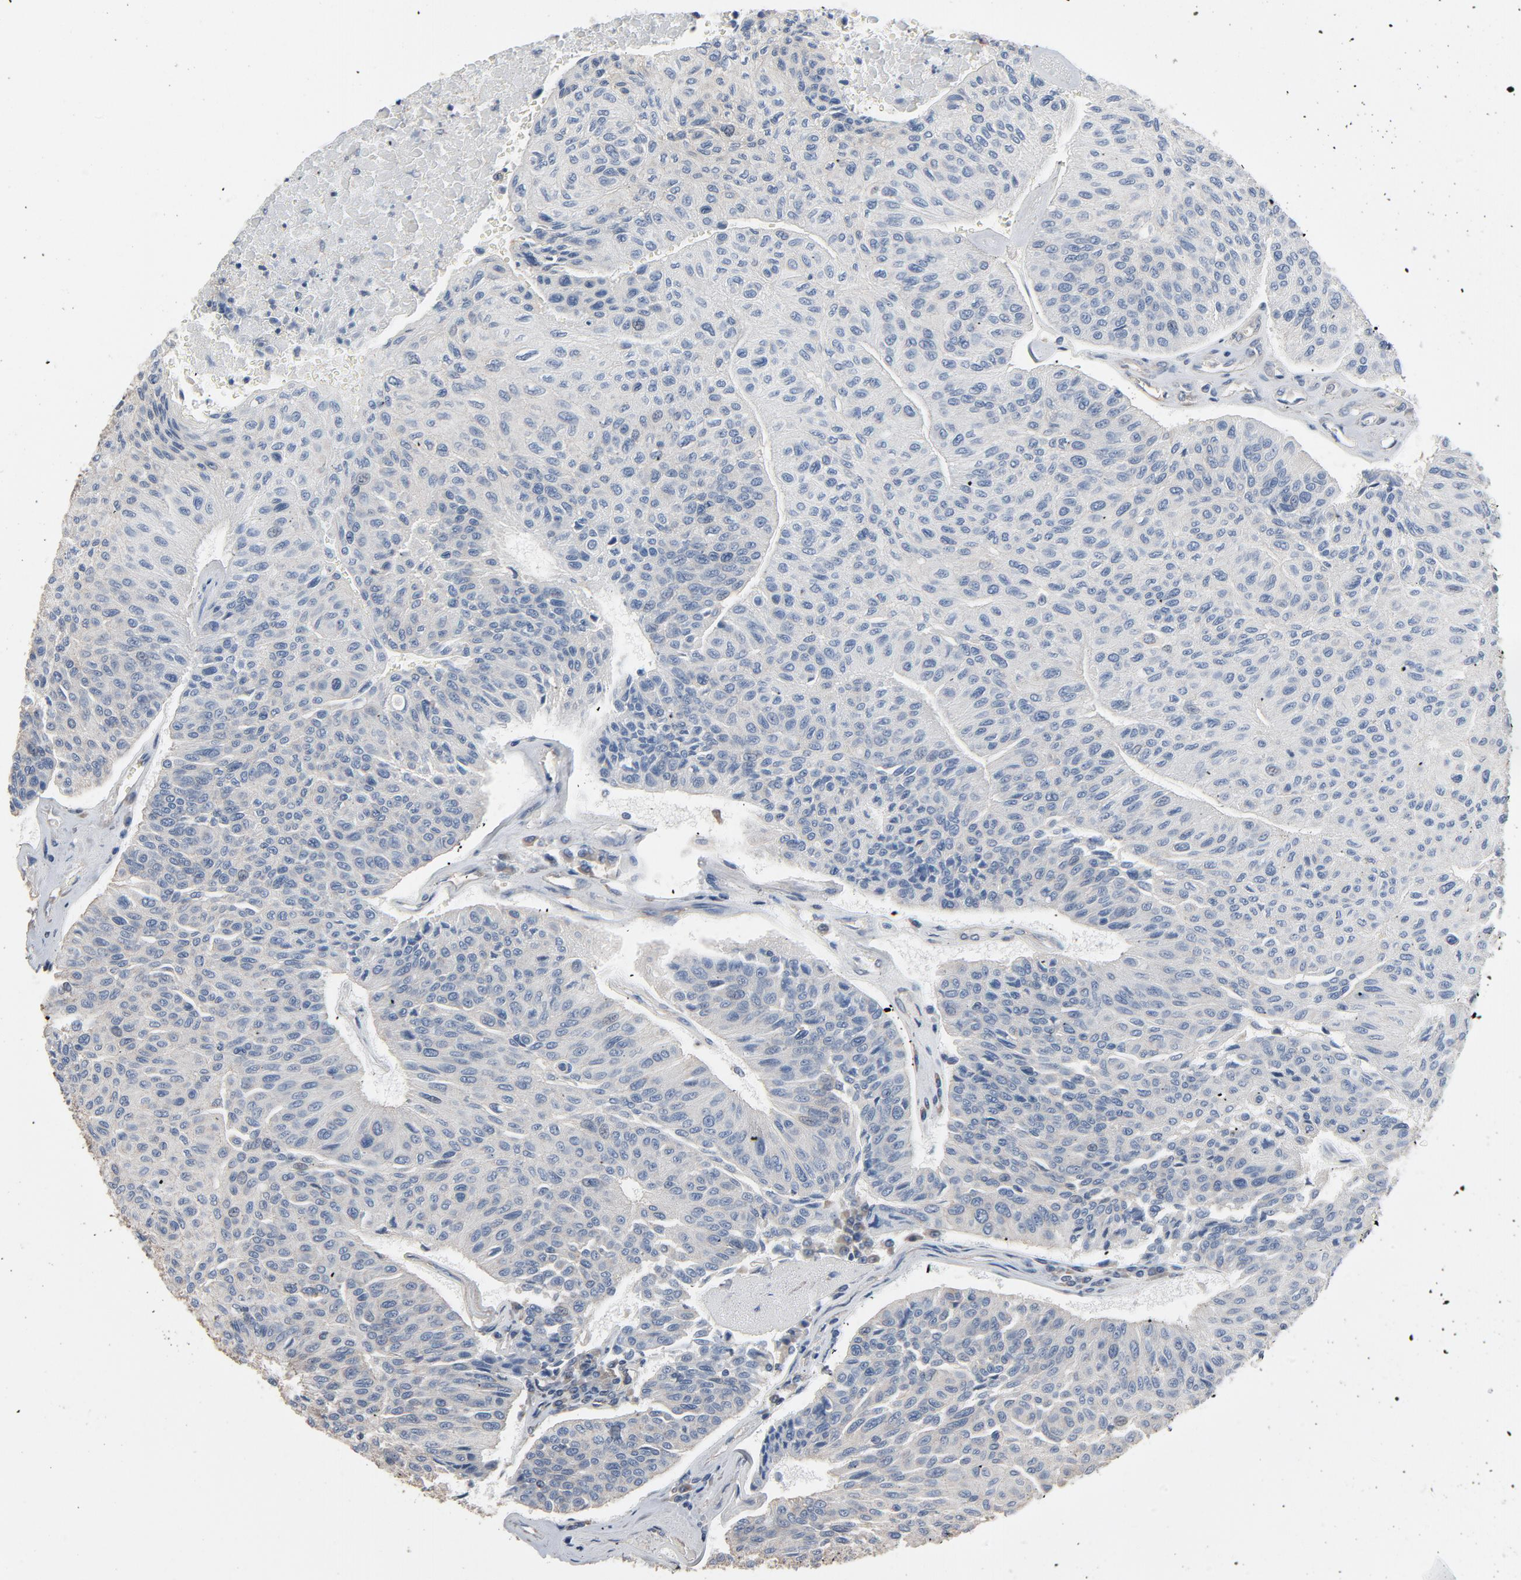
{"staining": {"intensity": "negative", "quantity": "none", "location": "none"}, "tissue": "urothelial cancer", "cell_type": "Tumor cells", "image_type": "cancer", "snomed": [{"axis": "morphology", "description": "Urothelial carcinoma, High grade"}, {"axis": "topography", "description": "Urinary bladder"}], "caption": "High magnification brightfield microscopy of urothelial carcinoma (high-grade) stained with DAB (brown) and counterstained with hematoxylin (blue): tumor cells show no significant expression.", "gene": "SOX6", "patient": {"sex": "male", "age": 66}}